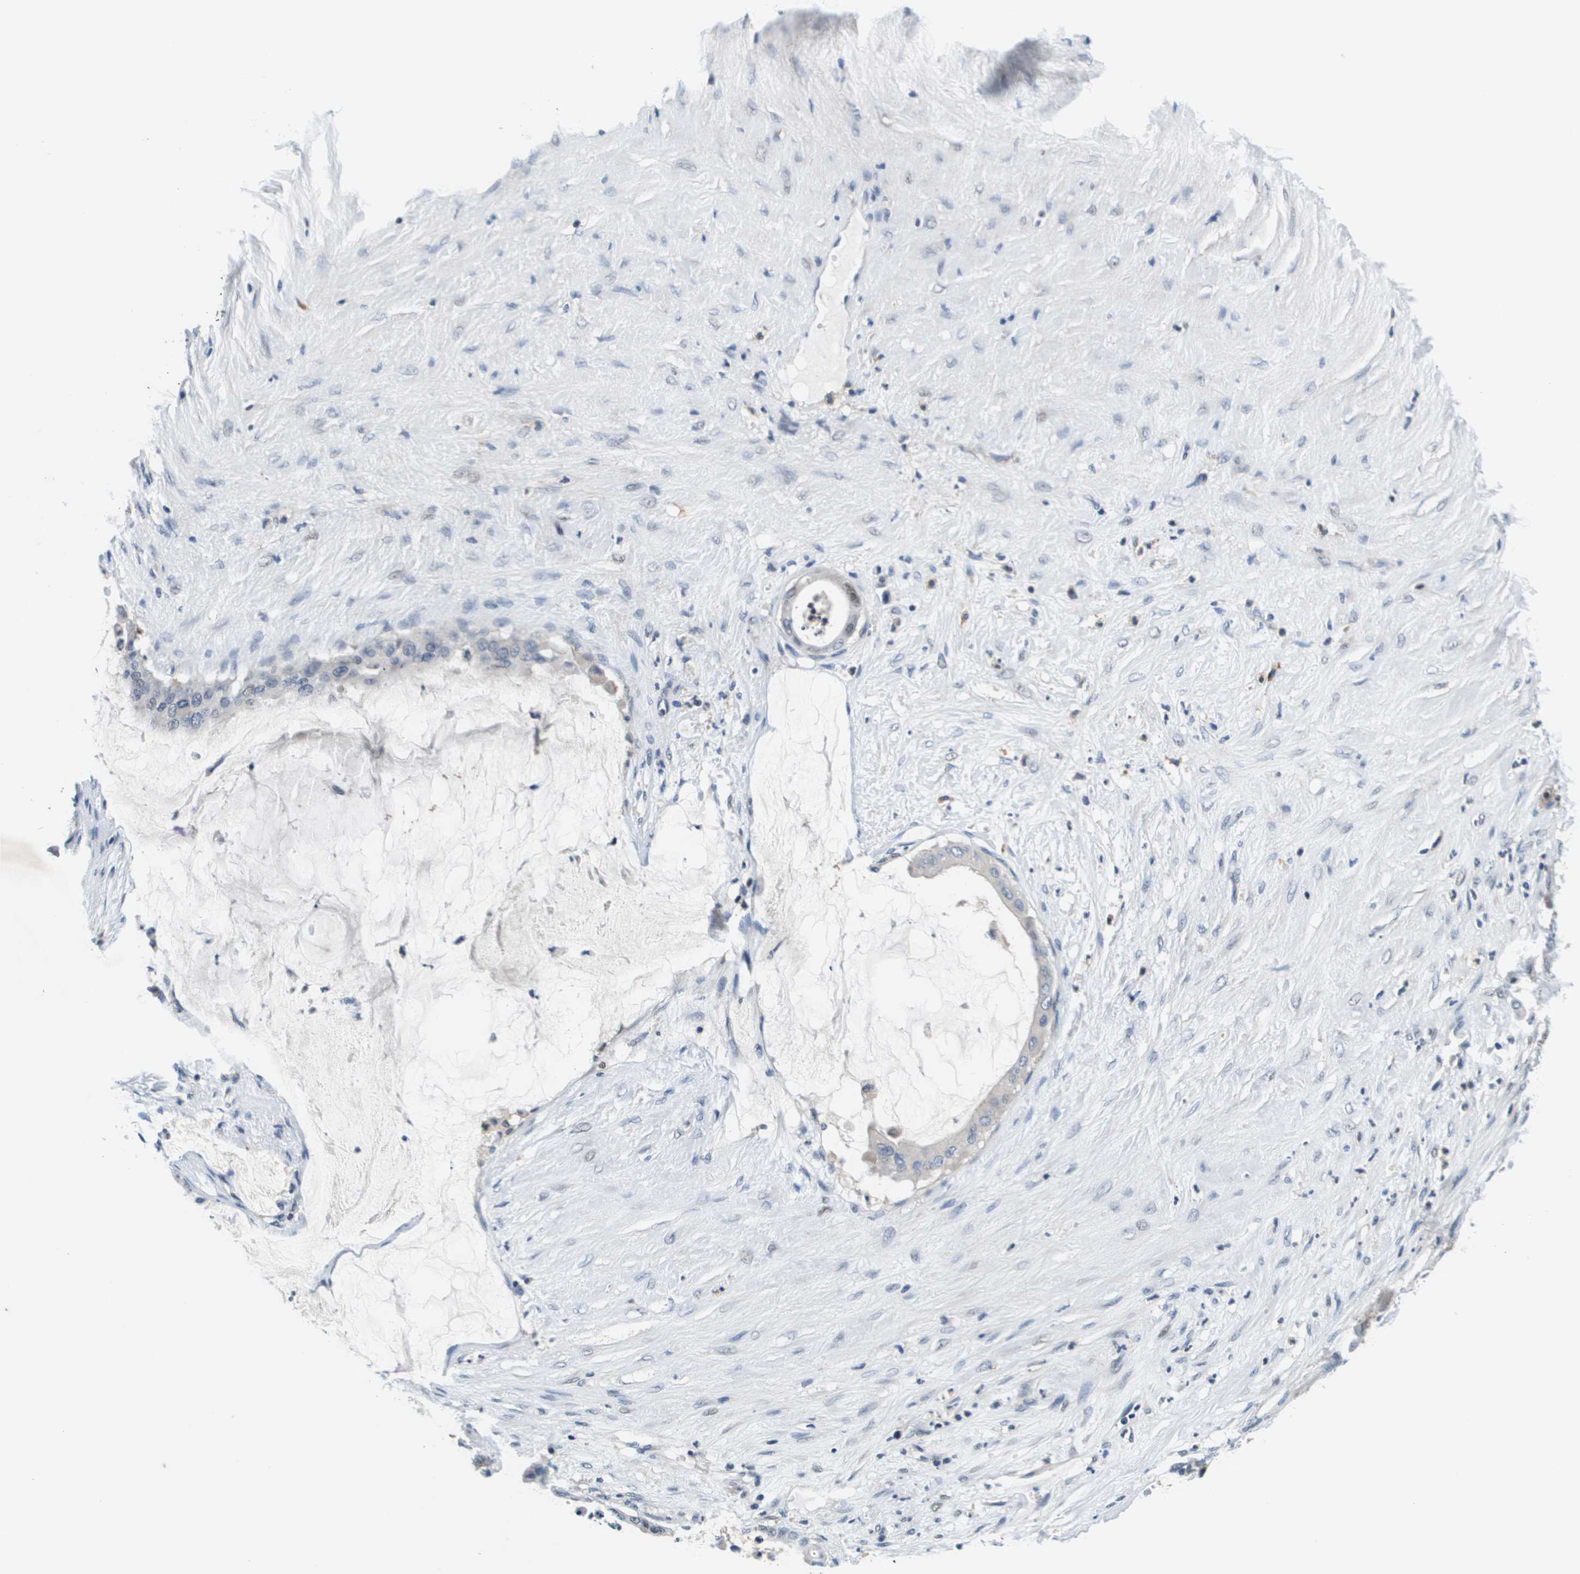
{"staining": {"intensity": "negative", "quantity": "none", "location": "none"}, "tissue": "pancreatic cancer", "cell_type": "Tumor cells", "image_type": "cancer", "snomed": [{"axis": "morphology", "description": "Adenocarcinoma, NOS"}, {"axis": "topography", "description": "Pancreas"}], "caption": "A photomicrograph of human adenocarcinoma (pancreatic) is negative for staining in tumor cells. (DAB IHC with hematoxylin counter stain).", "gene": "KCNQ5", "patient": {"sex": "male", "age": 41}}